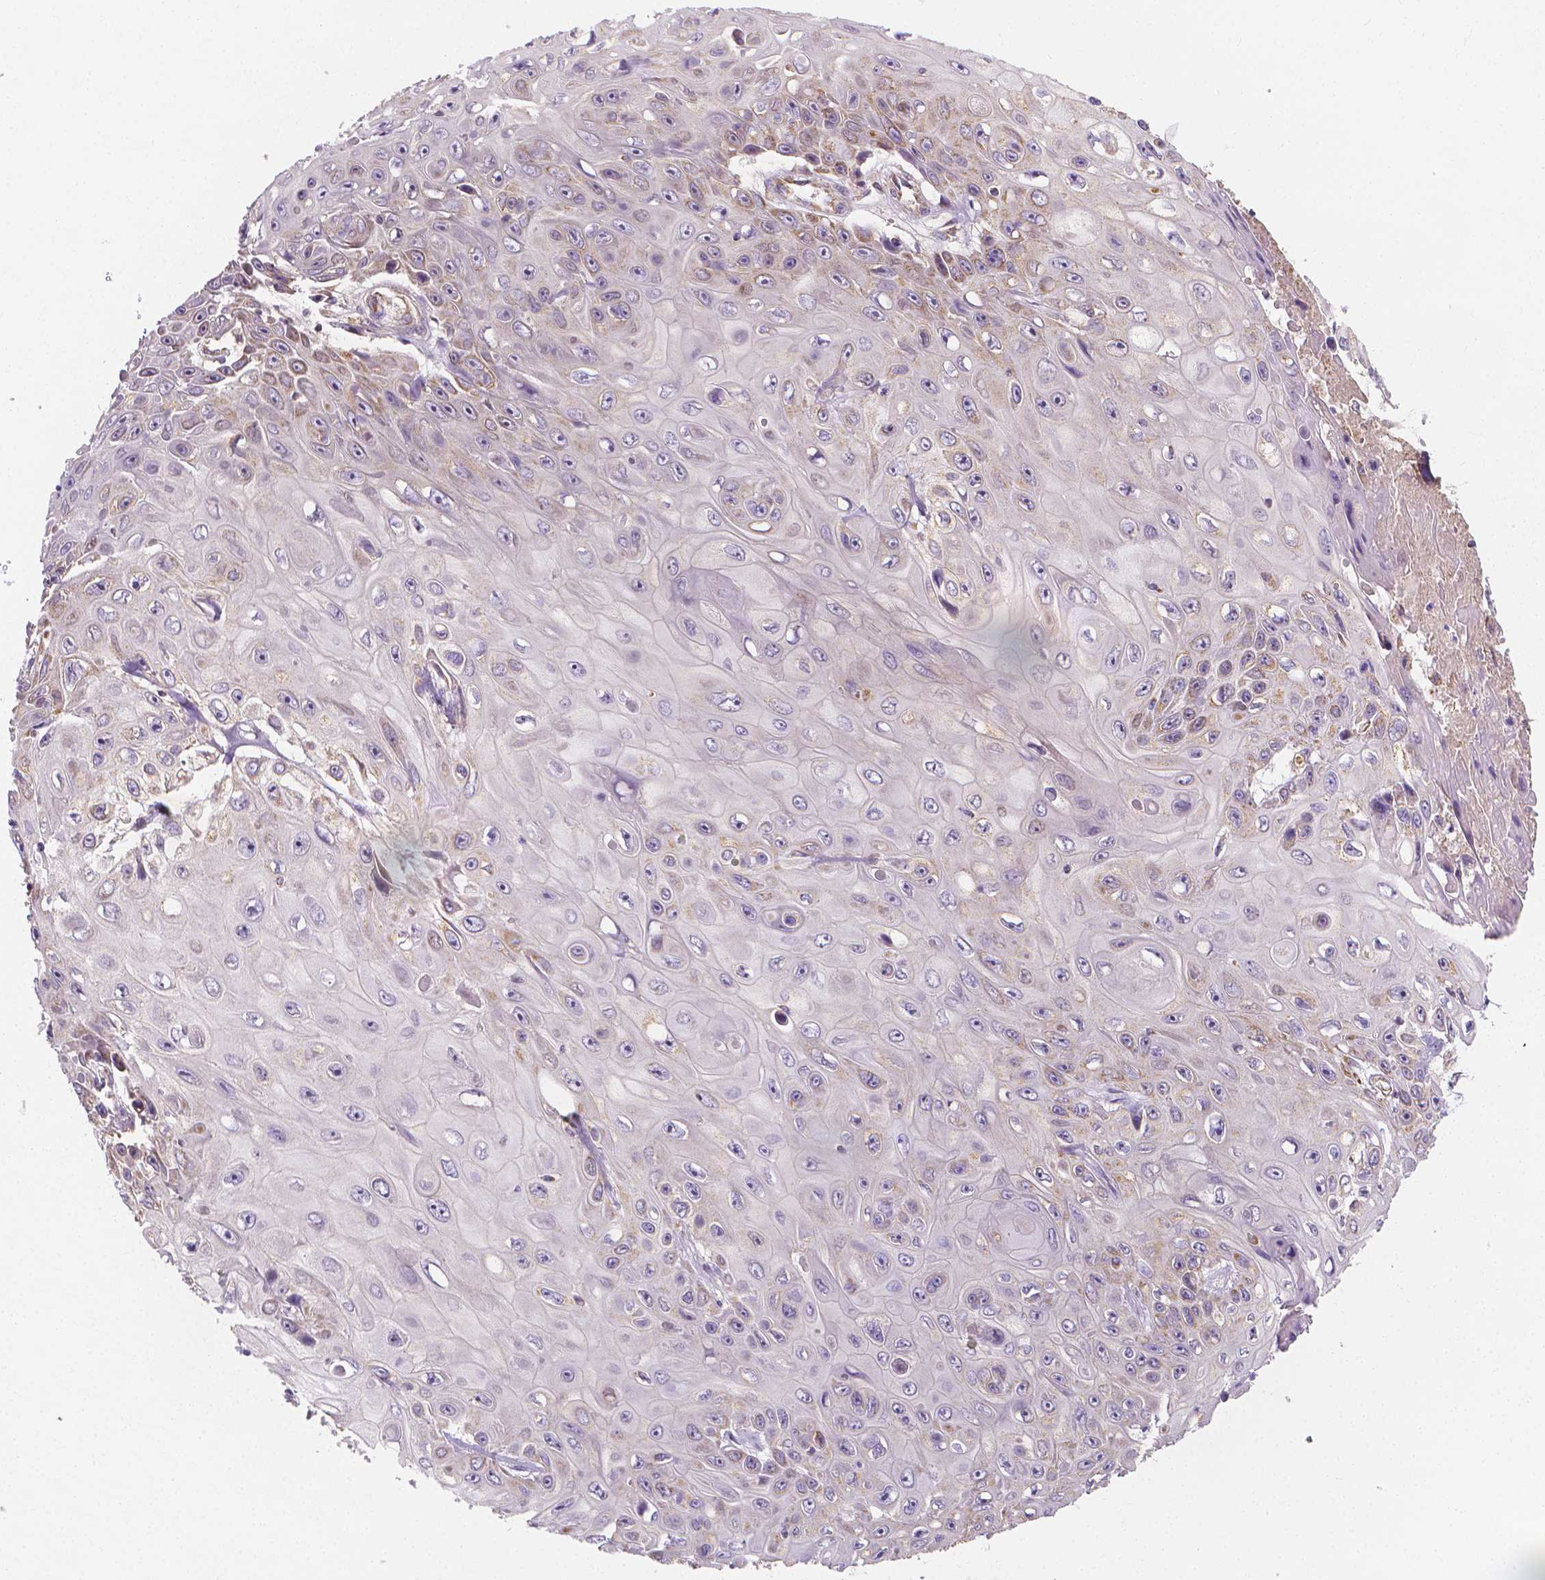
{"staining": {"intensity": "weak", "quantity": "25%-75%", "location": "cytoplasmic/membranous"}, "tissue": "skin cancer", "cell_type": "Tumor cells", "image_type": "cancer", "snomed": [{"axis": "morphology", "description": "Squamous cell carcinoma, NOS"}, {"axis": "topography", "description": "Skin"}], "caption": "DAB (3,3'-diaminobenzidine) immunohistochemical staining of skin cancer (squamous cell carcinoma) demonstrates weak cytoplasmic/membranous protein positivity in approximately 25%-75% of tumor cells.", "gene": "SNCAIP", "patient": {"sex": "male", "age": 82}}